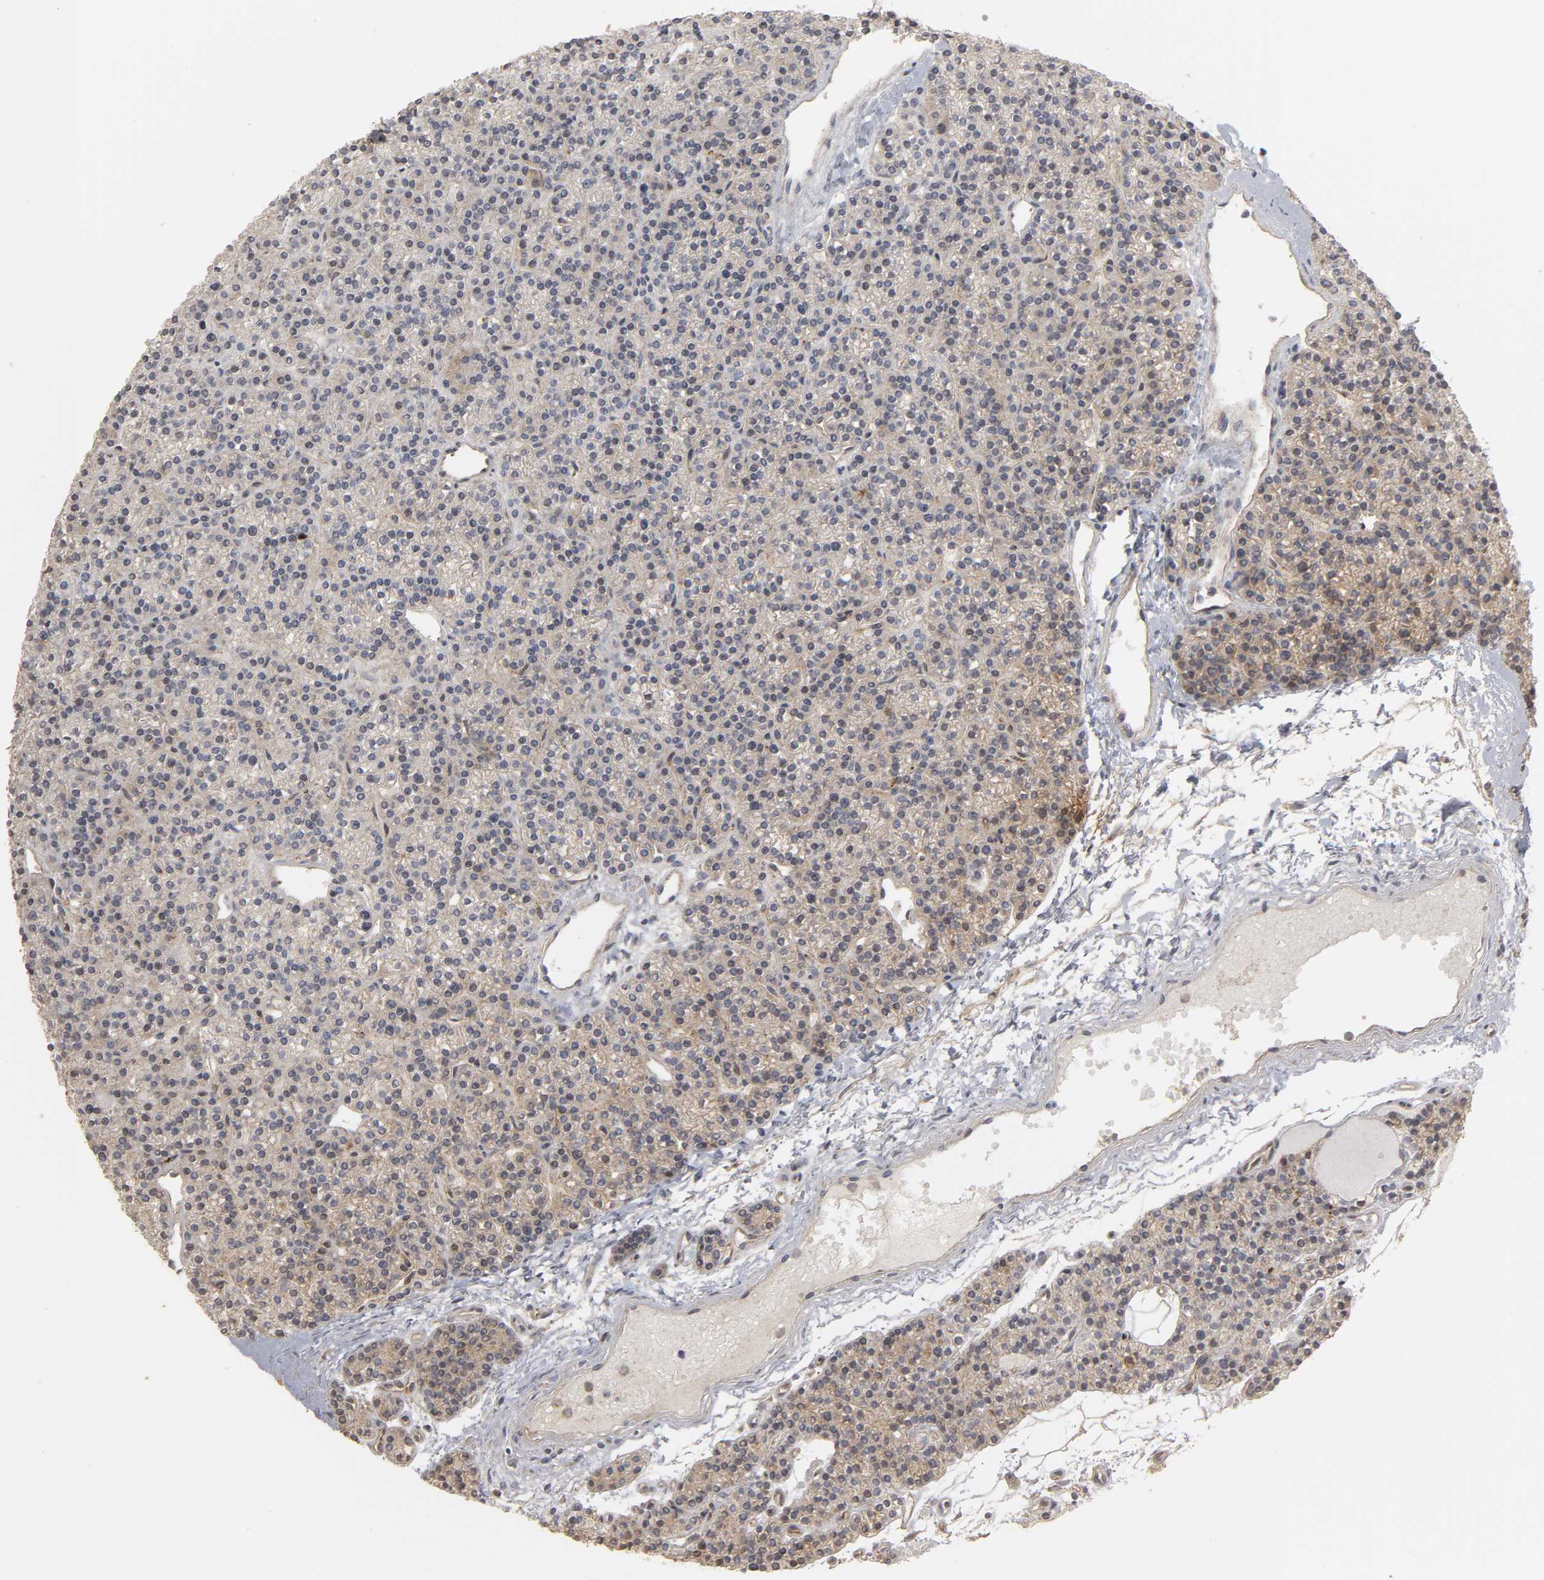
{"staining": {"intensity": "moderate", "quantity": "25%-75%", "location": "cytoplasmic/membranous"}, "tissue": "parathyroid gland", "cell_type": "Glandular cells", "image_type": "normal", "snomed": [{"axis": "morphology", "description": "Normal tissue, NOS"}, {"axis": "topography", "description": "Parathyroid gland"}], "caption": "Parathyroid gland stained for a protein shows moderate cytoplasmic/membranous positivity in glandular cells. (DAB (3,3'-diaminobenzidine) IHC, brown staining for protein, blue staining for nuclei).", "gene": "SH3GLB1", "patient": {"sex": "female", "age": 50}}